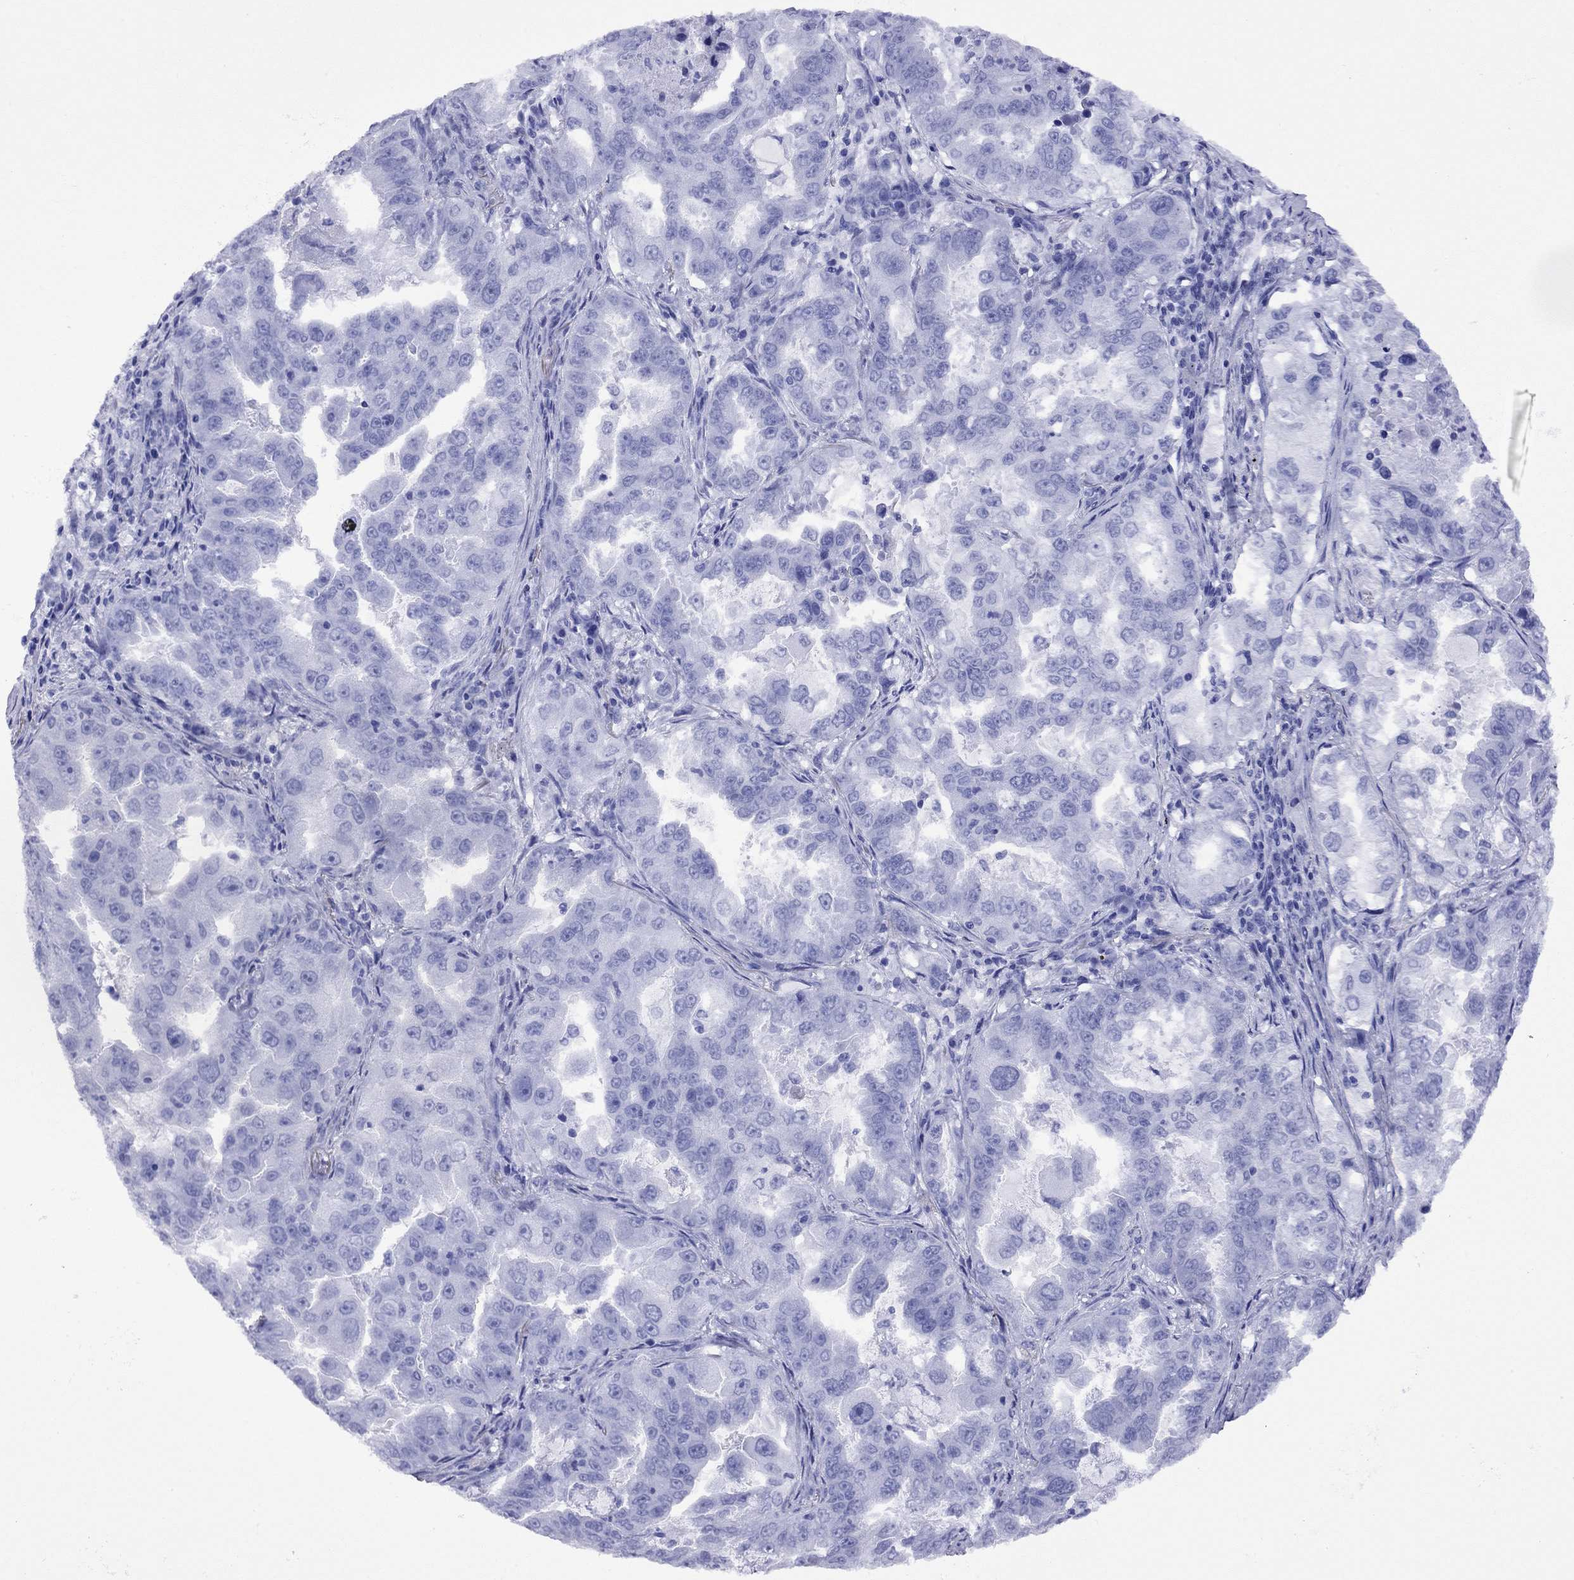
{"staining": {"intensity": "negative", "quantity": "none", "location": "none"}, "tissue": "lung cancer", "cell_type": "Tumor cells", "image_type": "cancer", "snomed": [{"axis": "morphology", "description": "Adenocarcinoma, NOS"}, {"axis": "topography", "description": "Lung"}], "caption": "An image of lung cancer (adenocarcinoma) stained for a protein exhibits no brown staining in tumor cells. Brightfield microscopy of immunohistochemistry stained with DAB (brown) and hematoxylin (blue), captured at high magnification.", "gene": "FIGLA", "patient": {"sex": "female", "age": 61}}